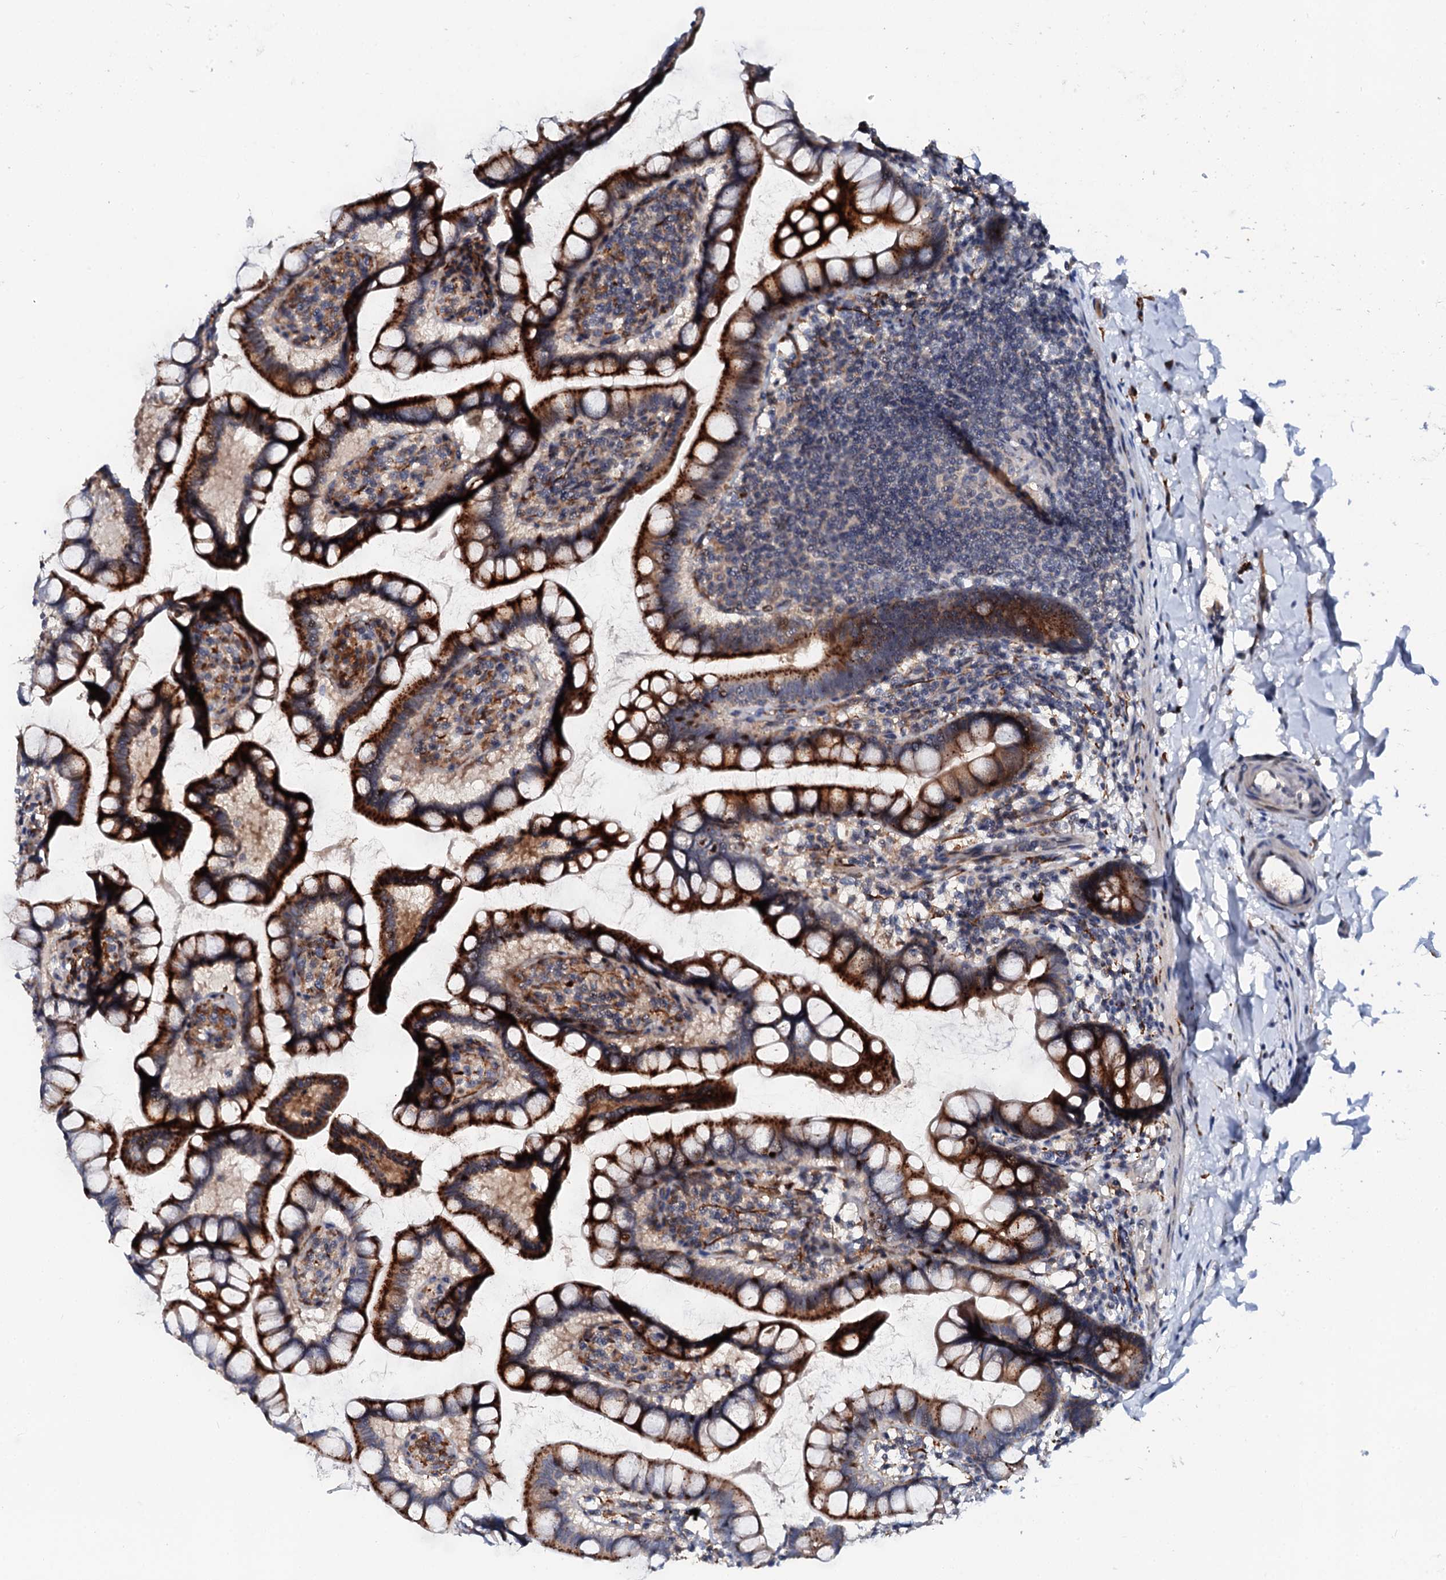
{"staining": {"intensity": "strong", "quantity": "25%-75%", "location": "cytoplasmic/membranous"}, "tissue": "small intestine", "cell_type": "Glandular cells", "image_type": "normal", "snomed": [{"axis": "morphology", "description": "Normal tissue, NOS"}, {"axis": "topography", "description": "Small intestine"}], "caption": "Strong cytoplasmic/membranous positivity for a protein is seen in about 25%-75% of glandular cells of normal small intestine using immunohistochemistry.", "gene": "NALF1", "patient": {"sex": "female", "age": 84}}